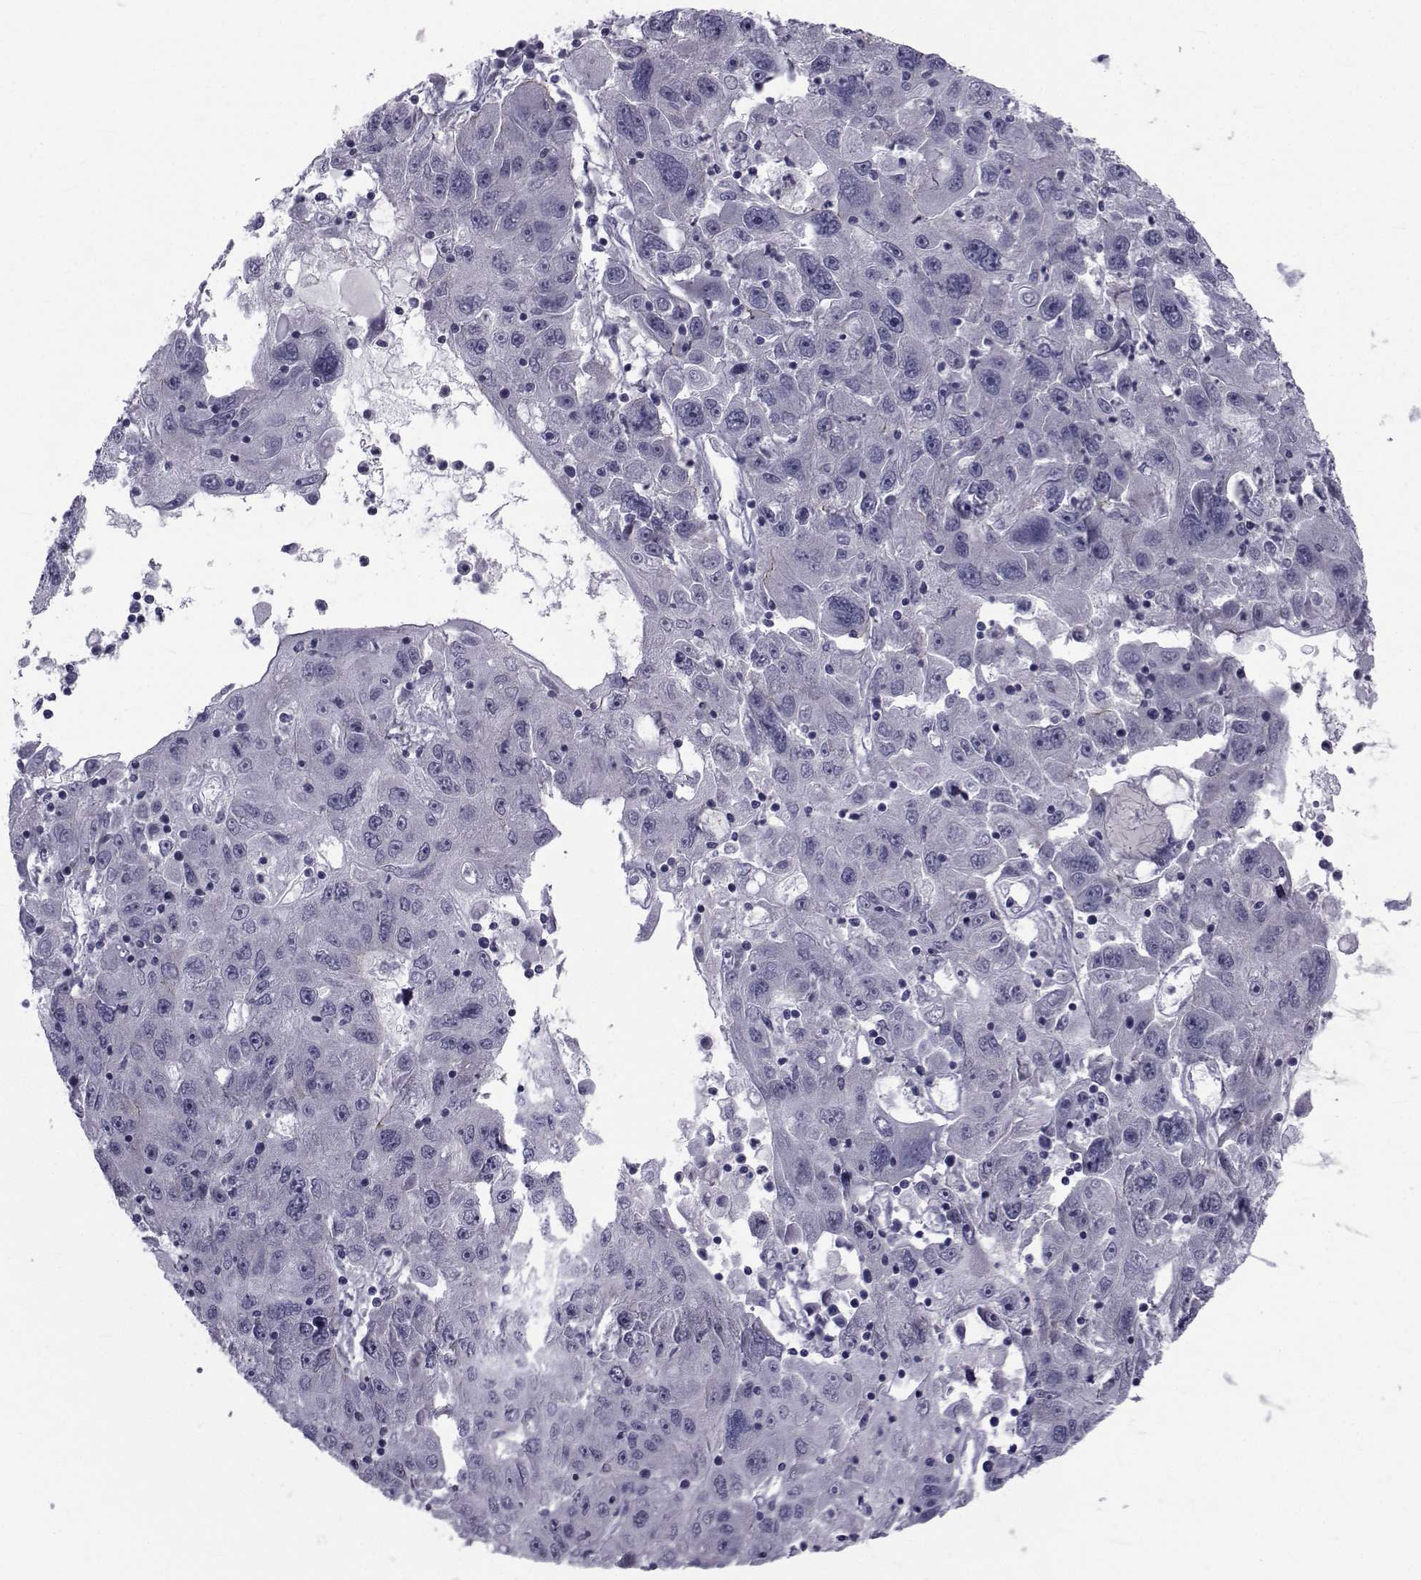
{"staining": {"intensity": "negative", "quantity": "none", "location": "none"}, "tissue": "stomach cancer", "cell_type": "Tumor cells", "image_type": "cancer", "snomed": [{"axis": "morphology", "description": "Adenocarcinoma, NOS"}, {"axis": "topography", "description": "Stomach"}], "caption": "DAB immunohistochemical staining of stomach adenocarcinoma shows no significant expression in tumor cells.", "gene": "SLC30A10", "patient": {"sex": "male", "age": 56}}